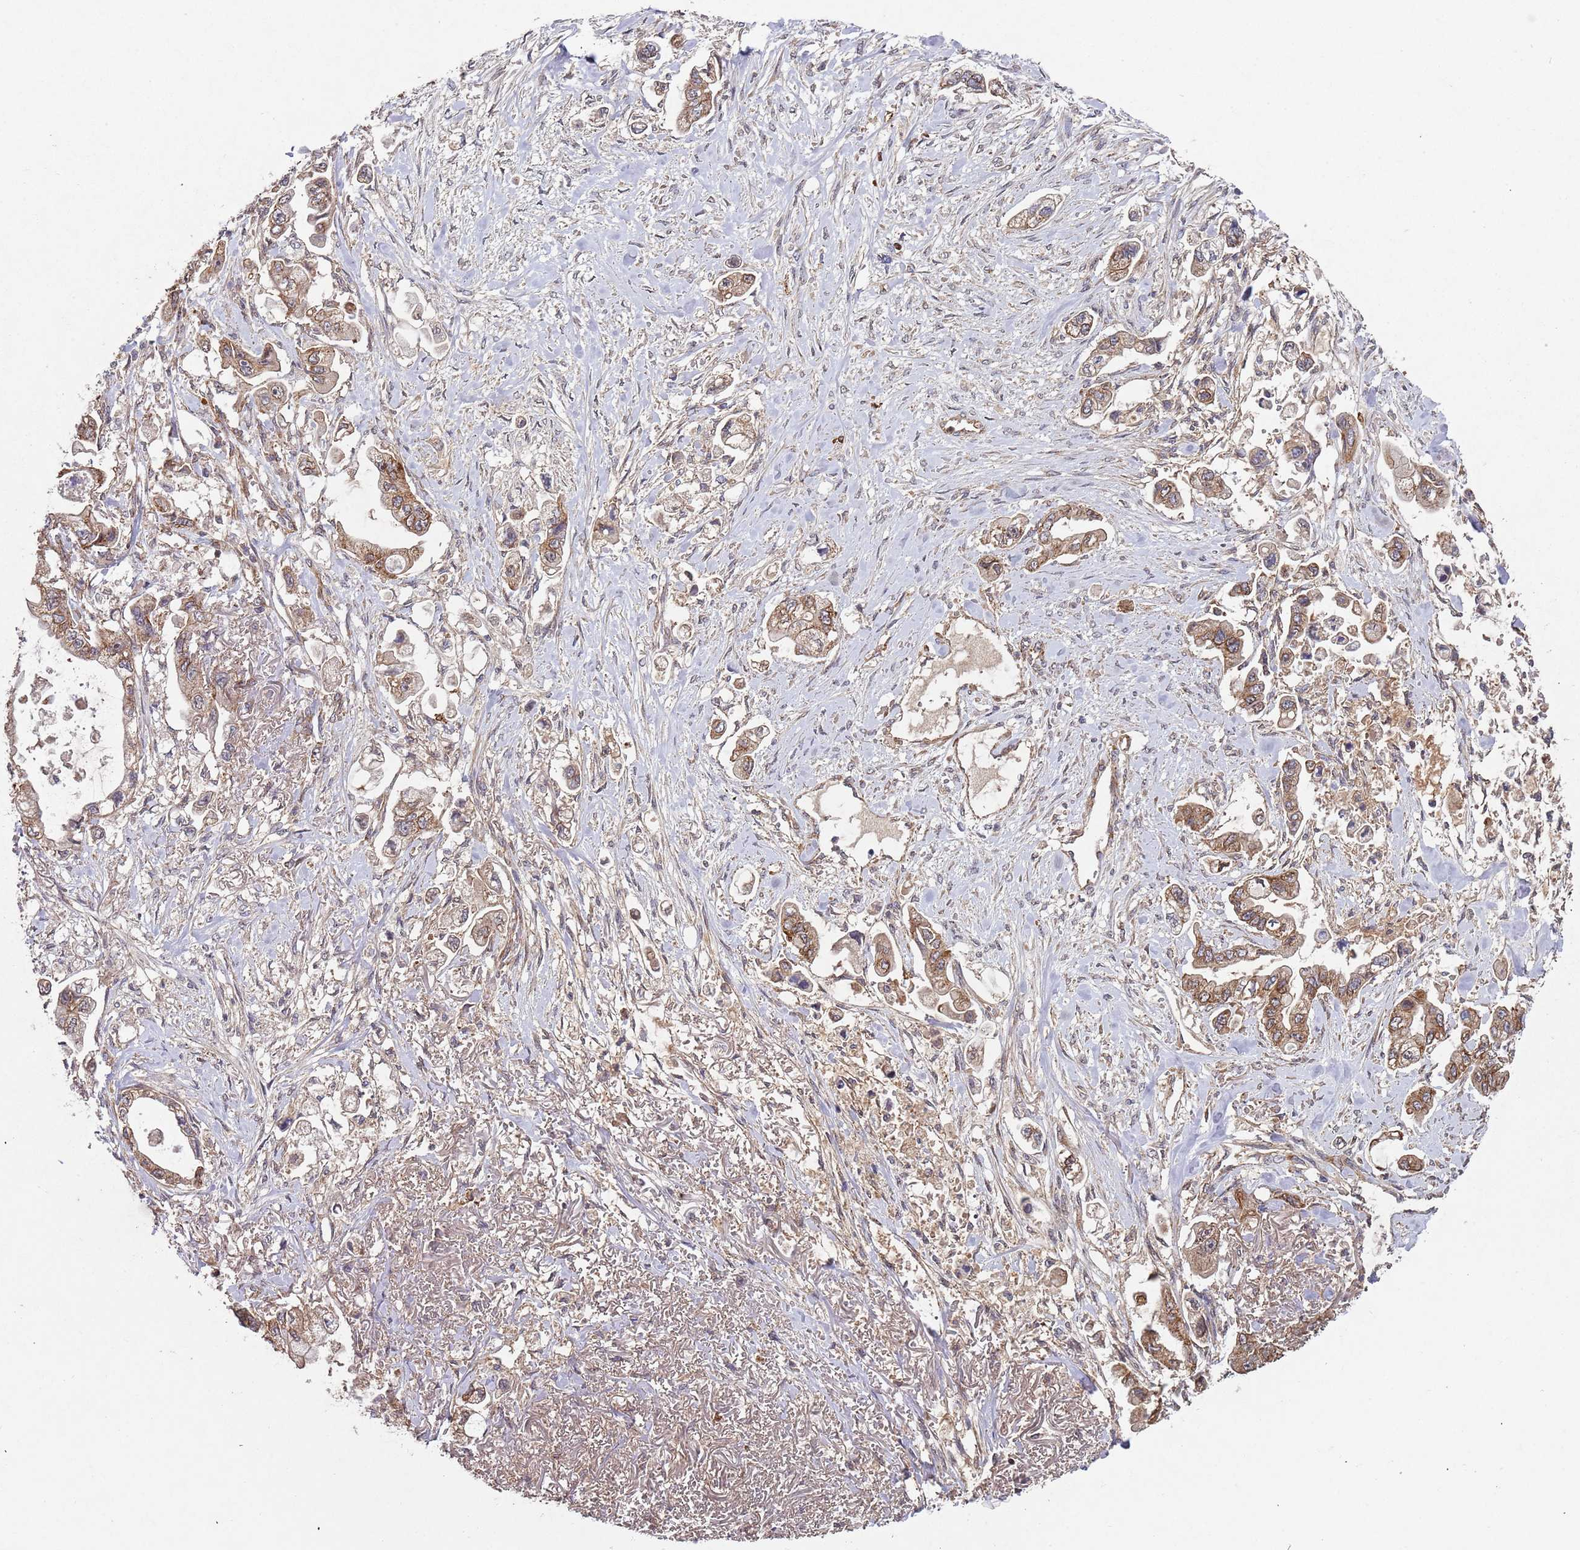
{"staining": {"intensity": "moderate", "quantity": ">75%", "location": "cytoplasmic/membranous"}, "tissue": "stomach cancer", "cell_type": "Tumor cells", "image_type": "cancer", "snomed": [{"axis": "morphology", "description": "Adenocarcinoma, NOS"}, {"axis": "topography", "description": "Stomach"}], "caption": "Immunohistochemical staining of adenocarcinoma (stomach) displays moderate cytoplasmic/membranous protein staining in approximately >75% of tumor cells. The protein of interest is shown in brown color, while the nuclei are stained blue.", "gene": "KANSL1L", "patient": {"sex": "male", "age": 62}}